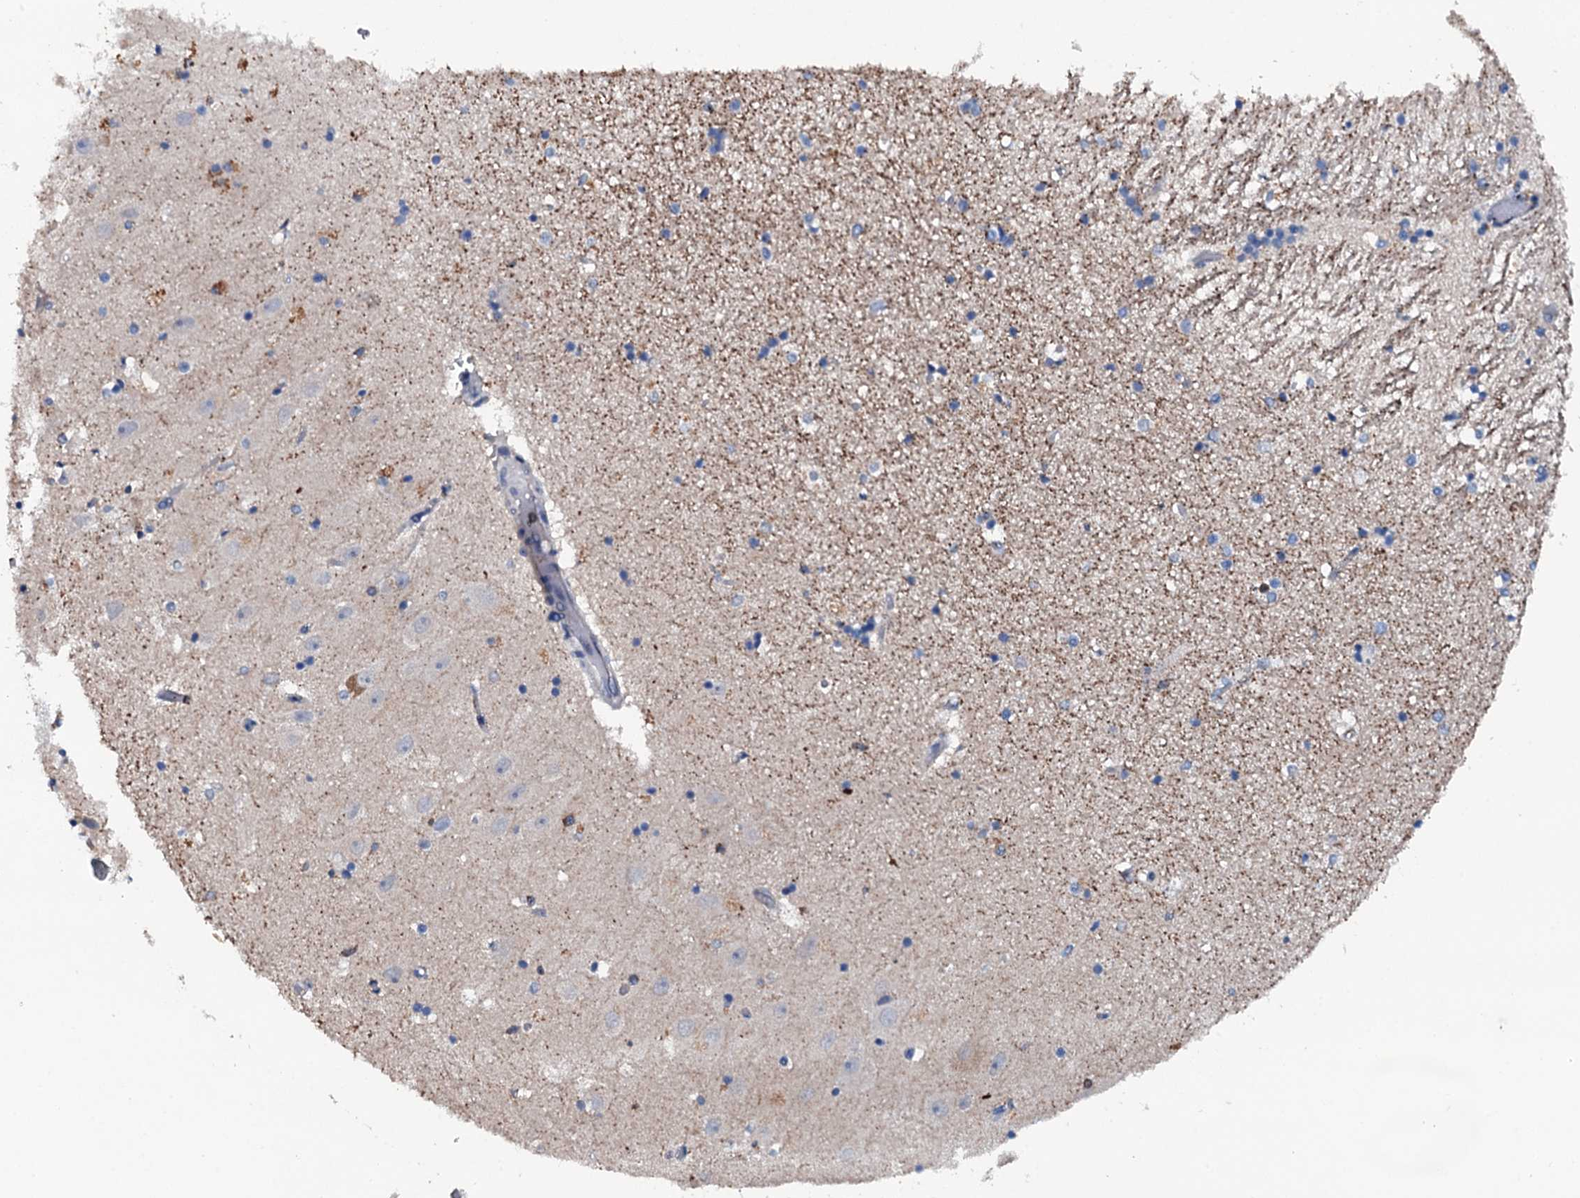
{"staining": {"intensity": "negative", "quantity": "none", "location": "none"}, "tissue": "hippocampus", "cell_type": "Glial cells", "image_type": "normal", "snomed": [{"axis": "morphology", "description": "Normal tissue, NOS"}, {"axis": "topography", "description": "Hippocampus"}], "caption": "A photomicrograph of hippocampus stained for a protein shows no brown staining in glial cells. (Immunohistochemistry, brightfield microscopy, high magnification).", "gene": "MS4A4E", "patient": {"sex": "female", "age": 52}}